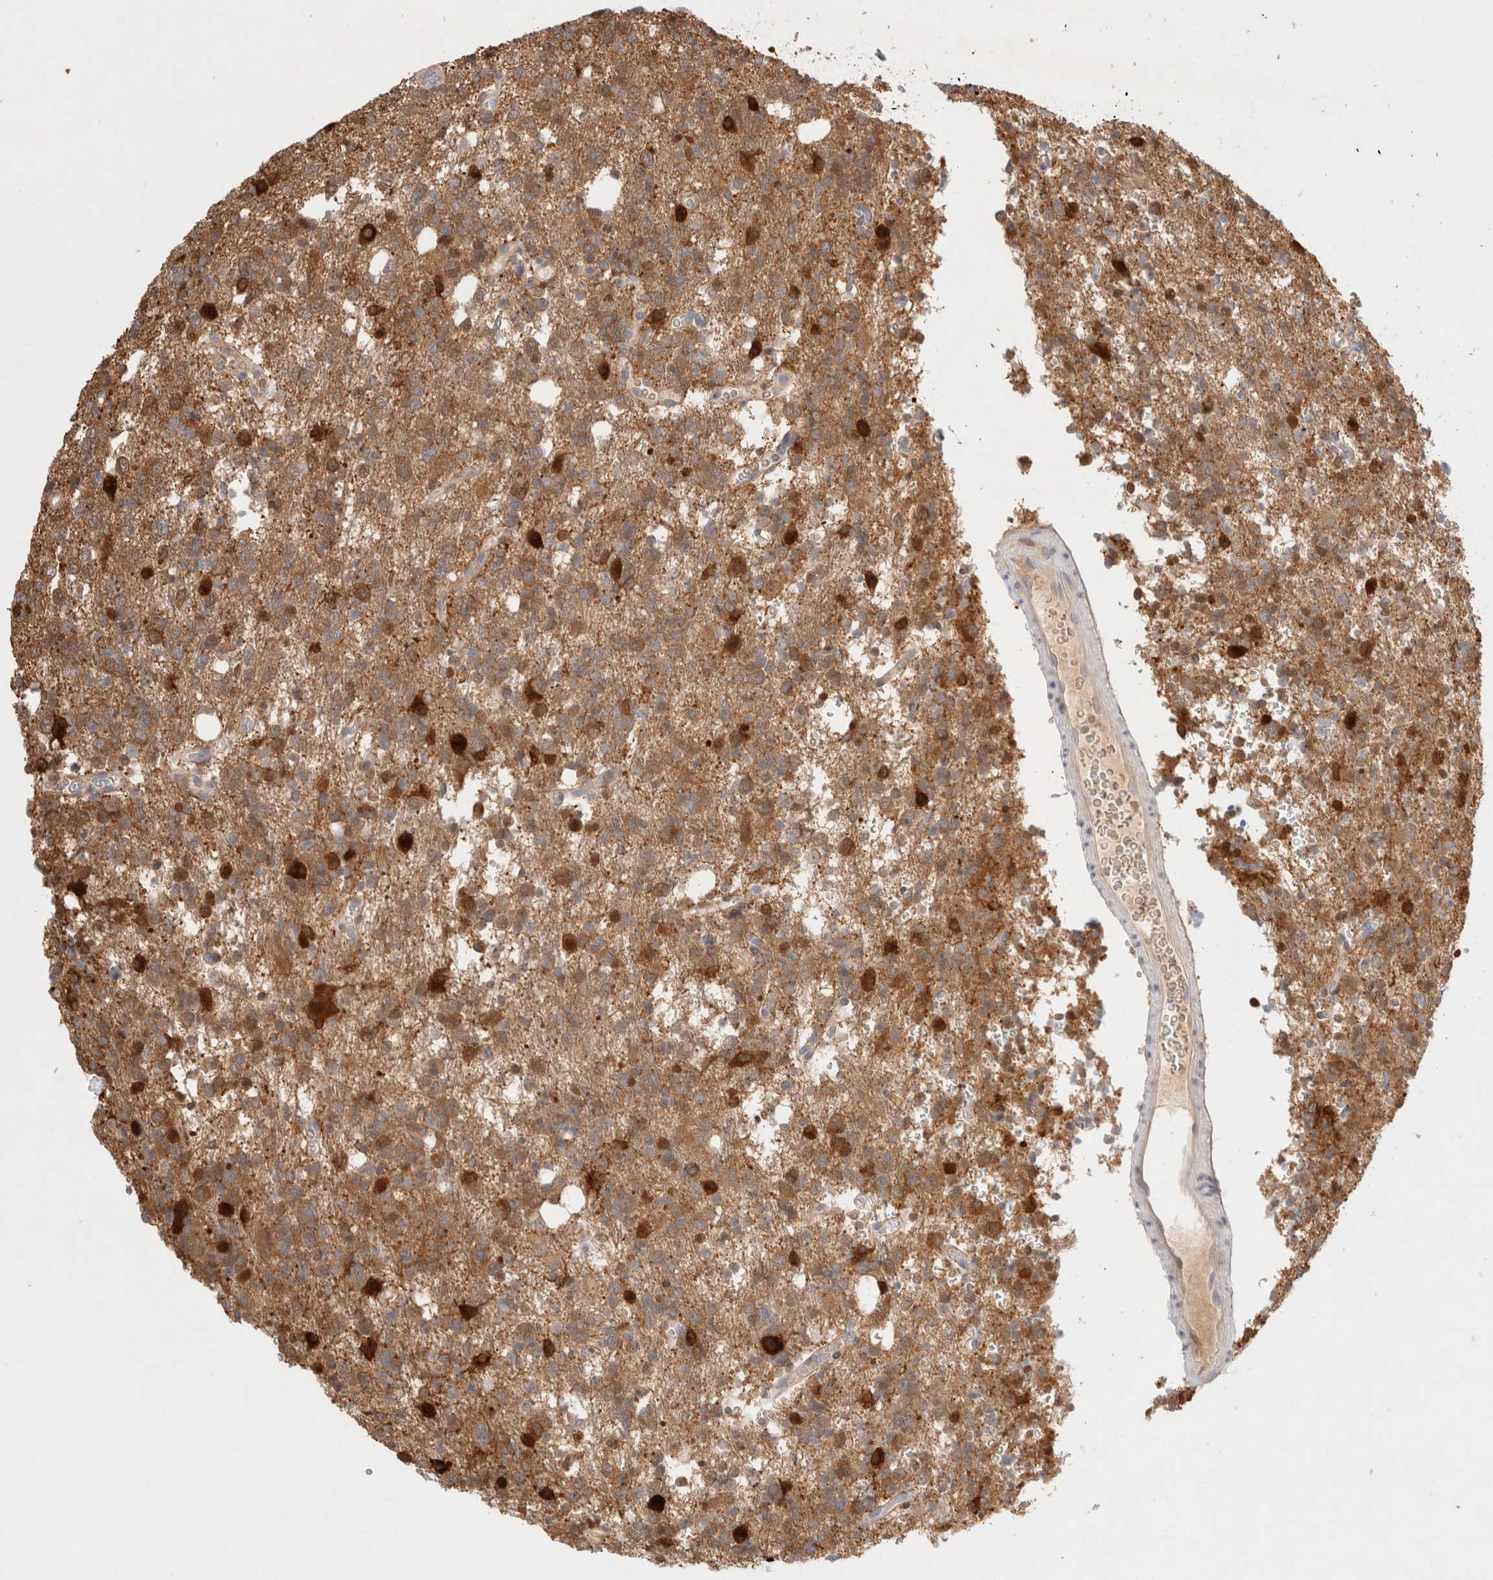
{"staining": {"intensity": "moderate", "quantity": ">75%", "location": "cytoplasmic/membranous,nuclear"}, "tissue": "glioma", "cell_type": "Tumor cells", "image_type": "cancer", "snomed": [{"axis": "morphology", "description": "Glioma, malignant, High grade"}, {"axis": "topography", "description": "Brain"}], "caption": "Moderate cytoplasmic/membranous and nuclear expression for a protein is seen in about >75% of tumor cells of glioma using immunohistochemistry.", "gene": "STARD10", "patient": {"sex": "female", "age": 62}}